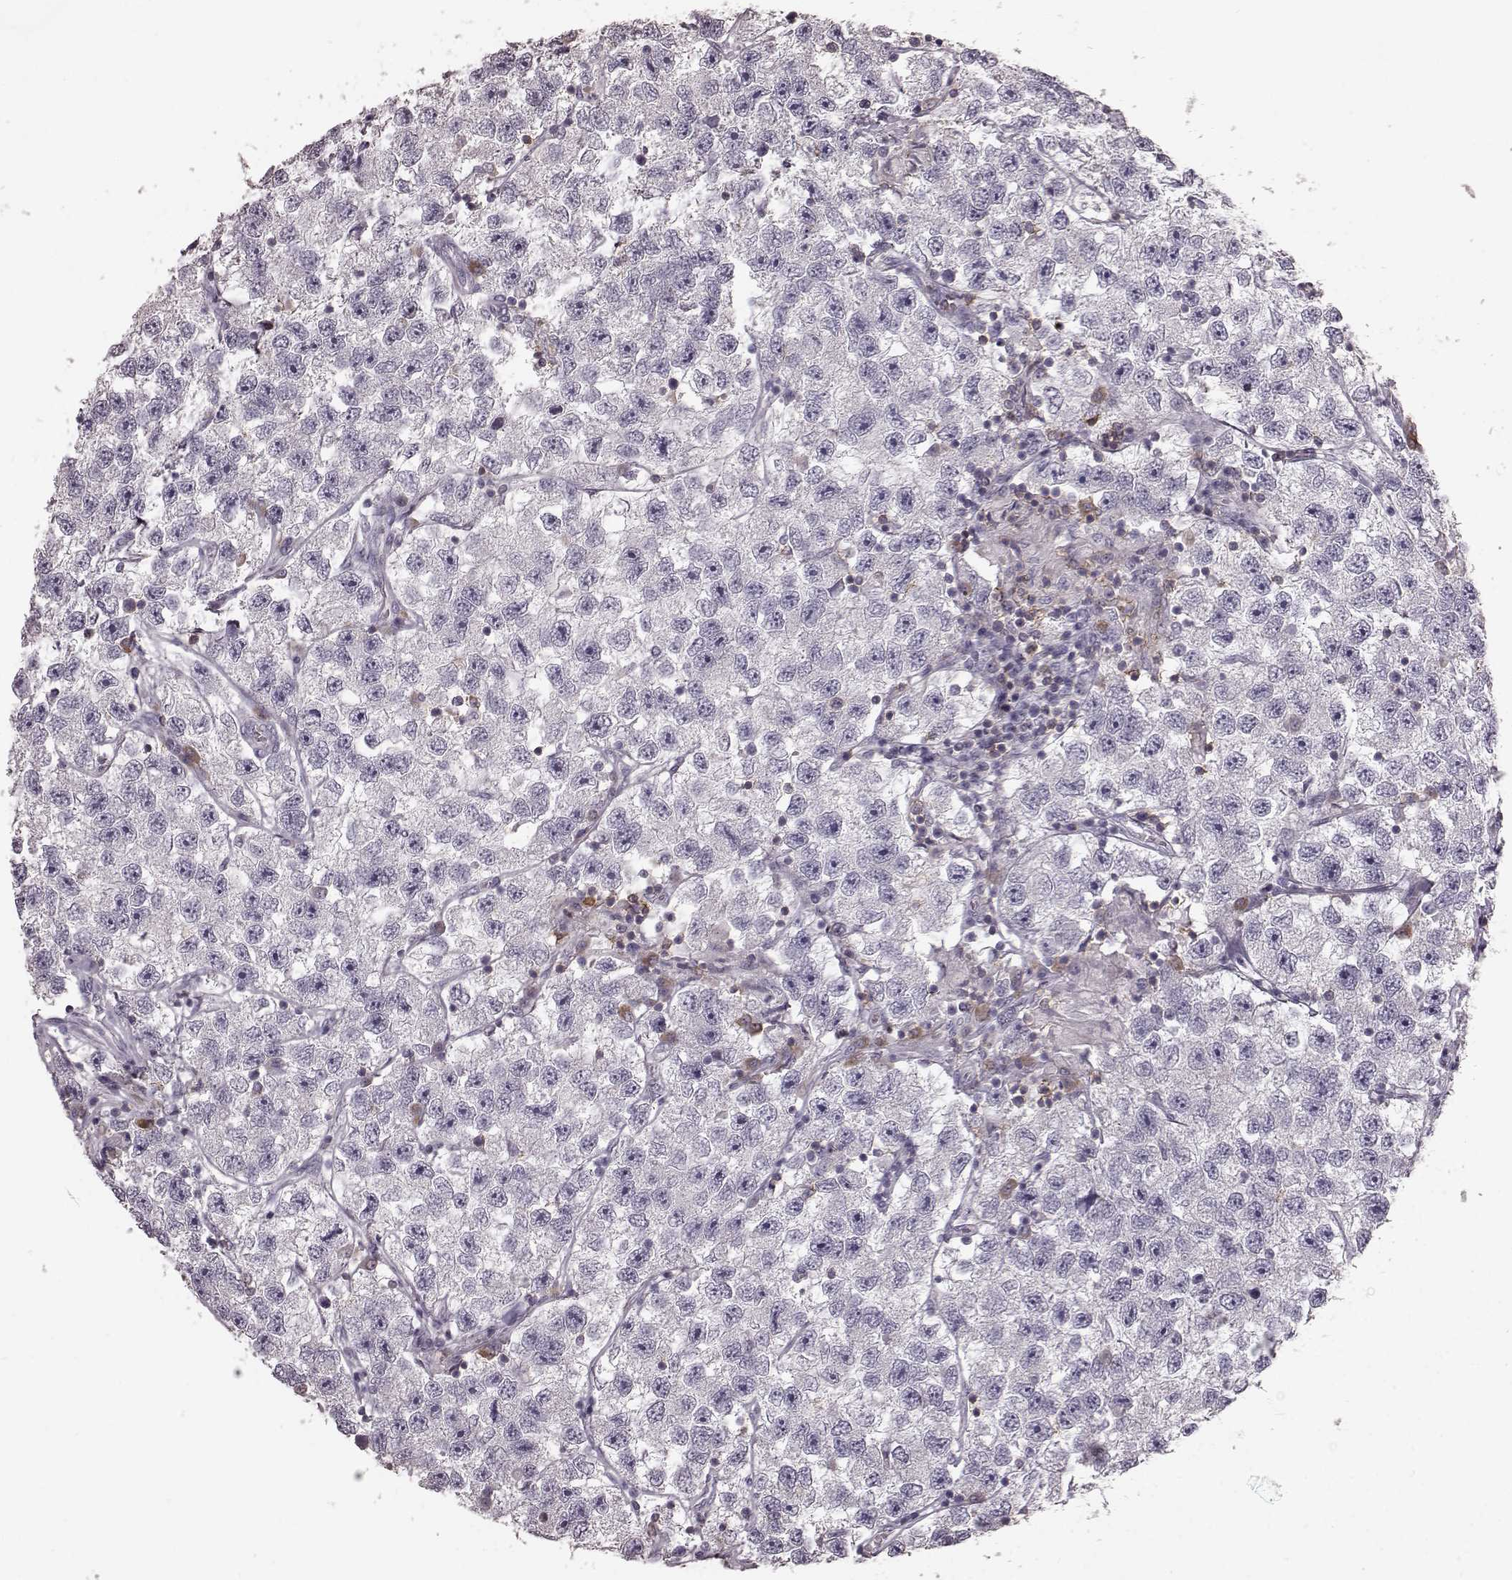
{"staining": {"intensity": "negative", "quantity": "none", "location": "none"}, "tissue": "testis cancer", "cell_type": "Tumor cells", "image_type": "cancer", "snomed": [{"axis": "morphology", "description": "Seminoma, NOS"}, {"axis": "topography", "description": "Testis"}], "caption": "The IHC histopathology image has no significant staining in tumor cells of testis cancer tissue. (Stains: DAB immunohistochemistry (IHC) with hematoxylin counter stain, Microscopy: brightfield microscopy at high magnification).", "gene": "CD28", "patient": {"sex": "male", "age": 26}}